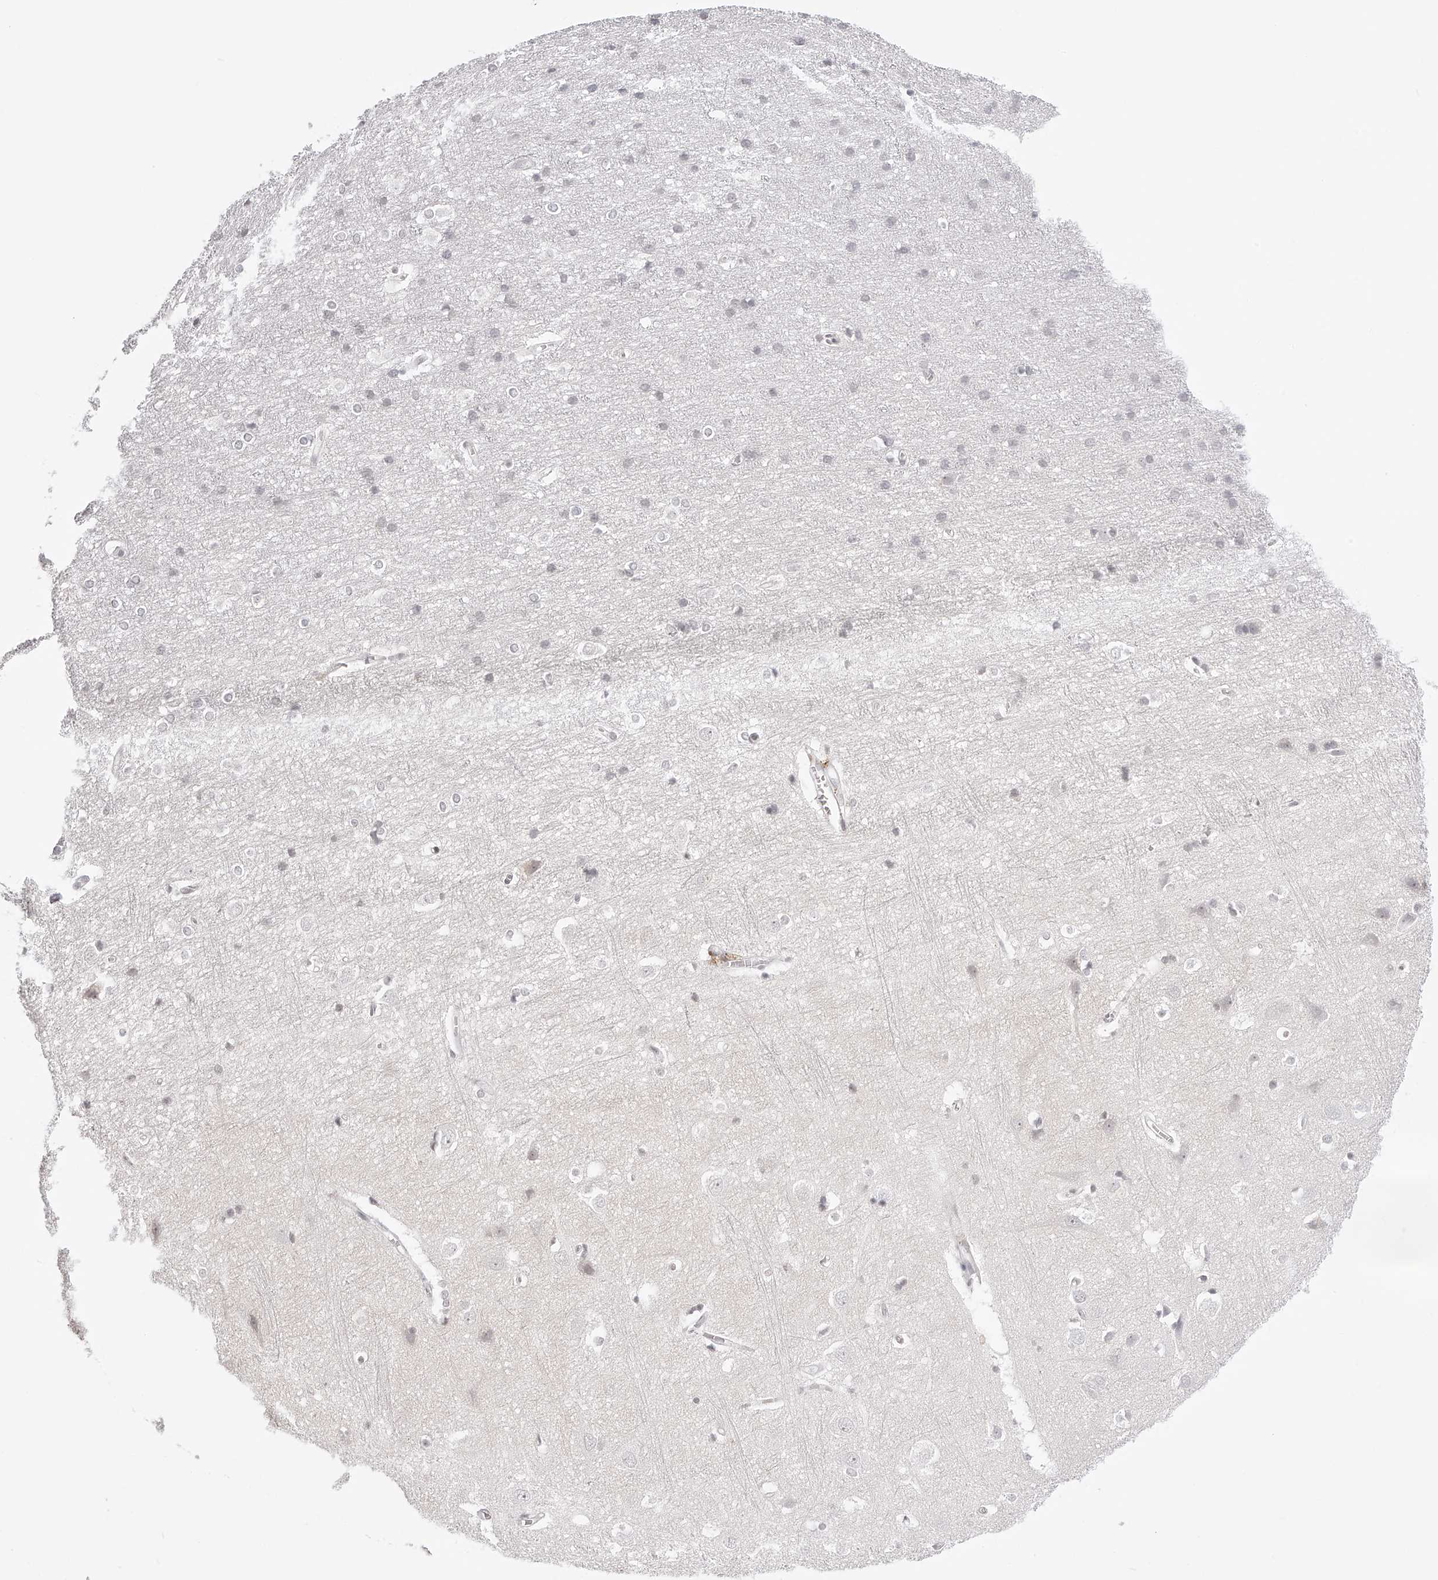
{"staining": {"intensity": "weak", "quantity": "25%-75%", "location": "cytoplasmic/membranous"}, "tissue": "cerebral cortex", "cell_type": "Endothelial cells", "image_type": "normal", "snomed": [{"axis": "morphology", "description": "Normal tissue, NOS"}, {"axis": "topography", "description": "Cerebral cortex"}], "caption": "High-power microscopy captured an immunohistochemistry (IHC) micrograph of unremarkable cerebral cortex, revealing weak cytoplasmic/membranous expression in approximately 25%-75% of endothelial cells.", "gene": "PLEKHG1", "patient": {"sex": "male", "age": 54}}